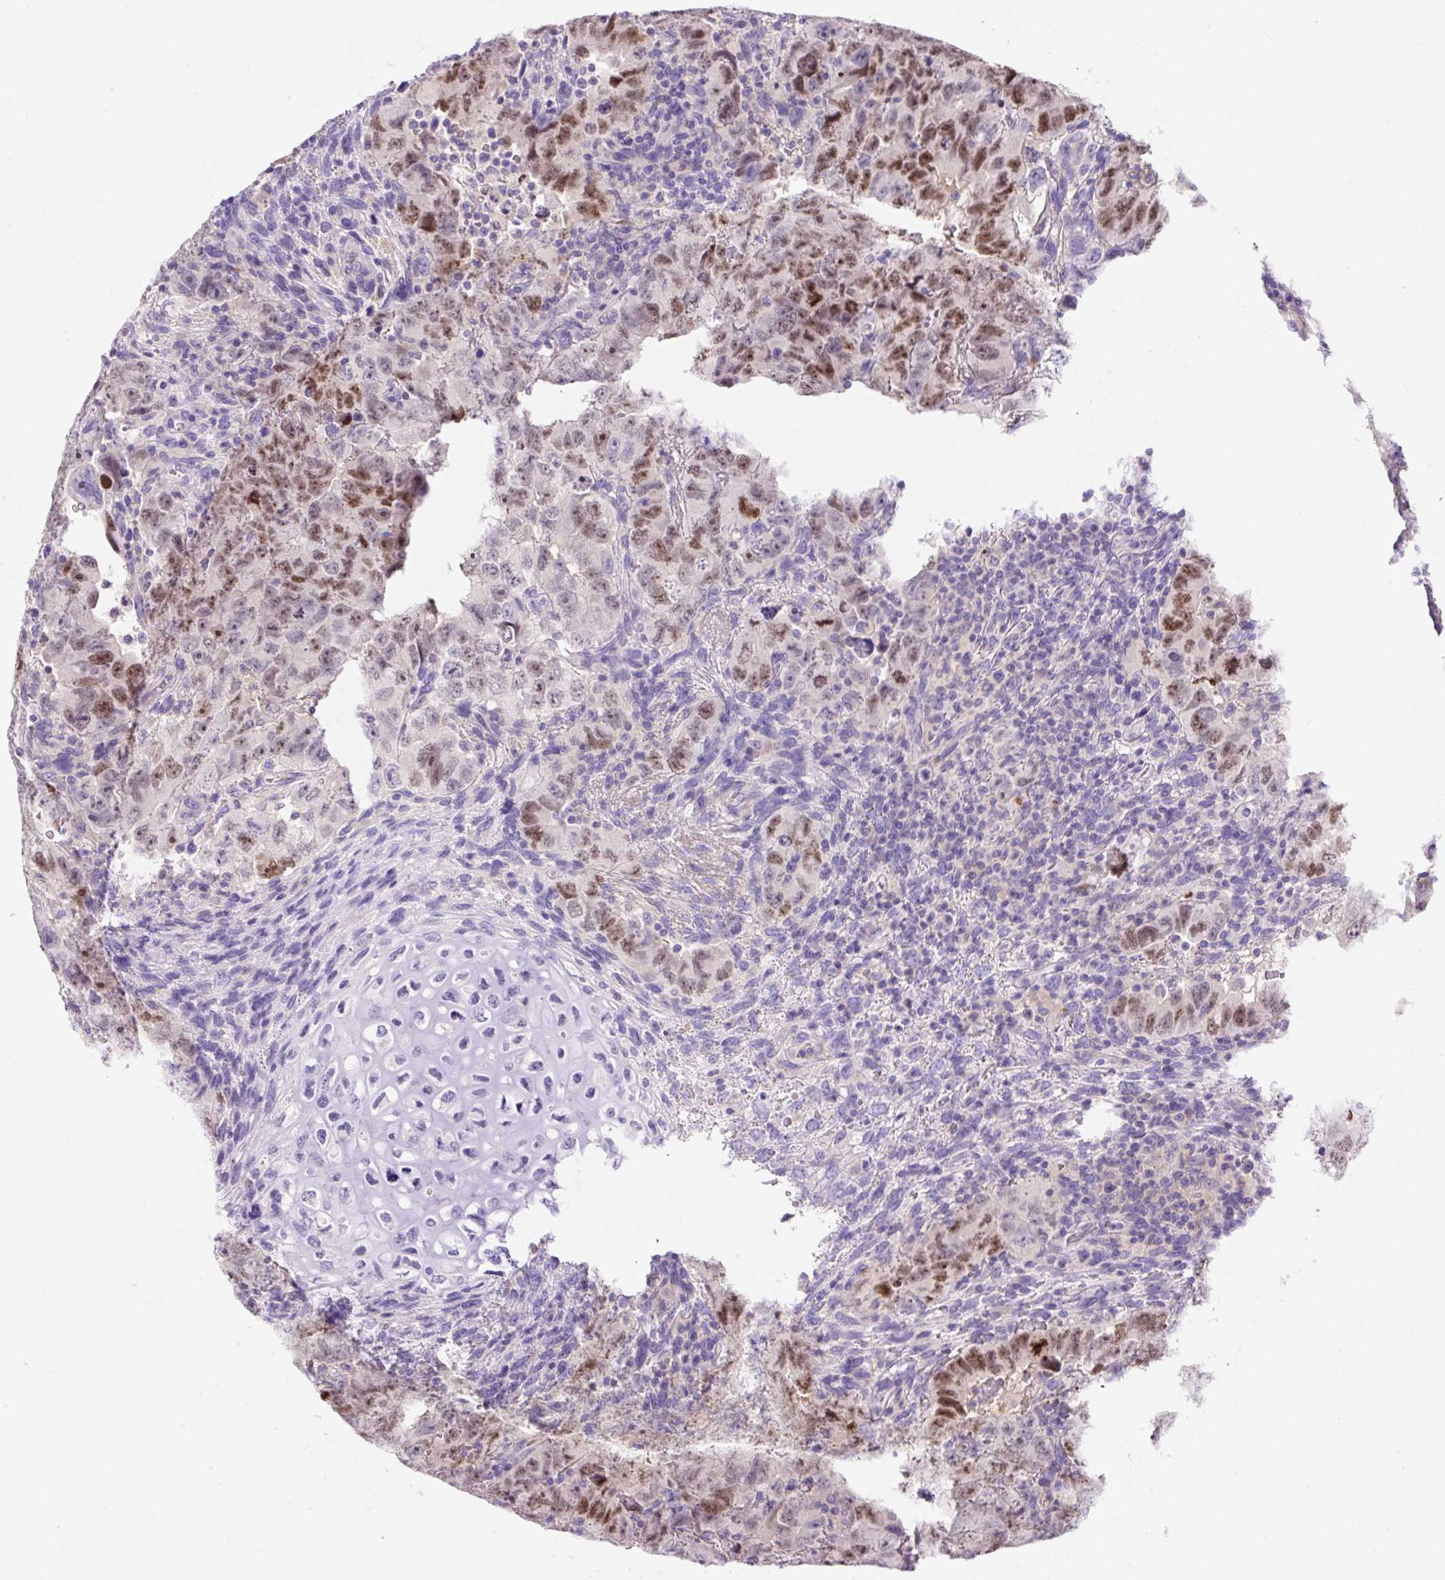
{"staining": {"intensity": "moderate", "quantity": ">75%", "location": "nuclear"}, "tissue": "testis cancer", "cell_type": "Tumor cells", "image_type": "cancer", "snomed": [{"axis": "morphology", "description": "Carcinoma, Embryonal, NOS"}, {"axis": "topography", "description": "Testis"}], "caption": "The immunohistochemical stain highlights moderate nuclear expression in tumor cells of testis cancer (embryonal carcinoma) tissue.", "gene": "TDRD15", "patient": {"sex": "male", "age": 24}}